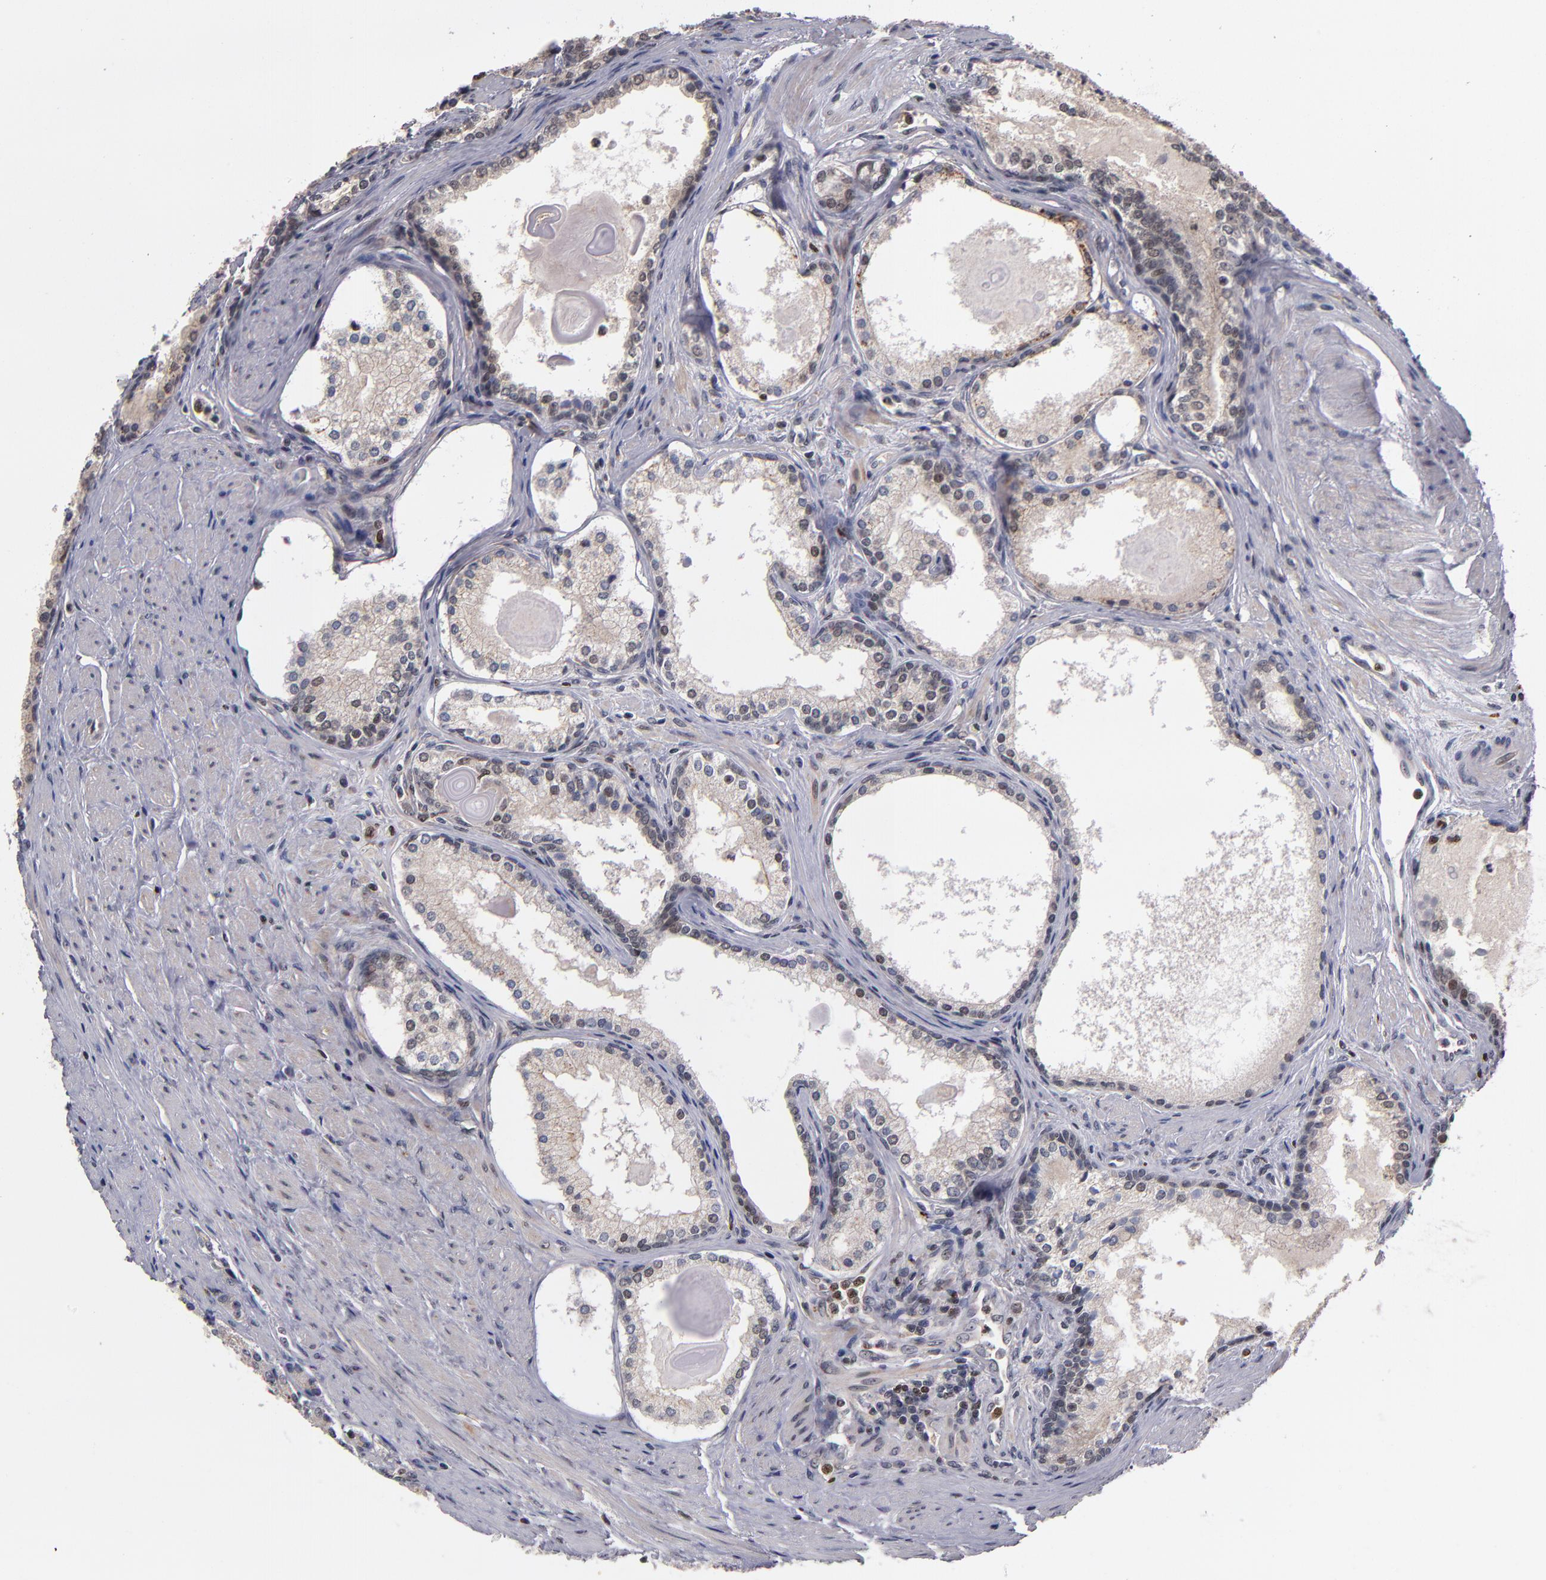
{"staining": {"intensity": "weak", "quantity": "<25%", "location": "nuclear"}, "tissue": "prostate cancer", "cell_type": "Tumor cells", "image_type": "cancer", "snomed": [{"axis": "morphology", "description": "Adenocarcinoma, Medium grade"}, {"axis": "topography", "description": "Prostate"}], "caption": "This is a image of immunohistochemistry (IHC) staining of prostate cancer (adenocarcinoma (medium-grade)), which shows no positivity in tumor cells.", "gene": "KDM6A", "patient": {"sex": "male", "age": 72}}